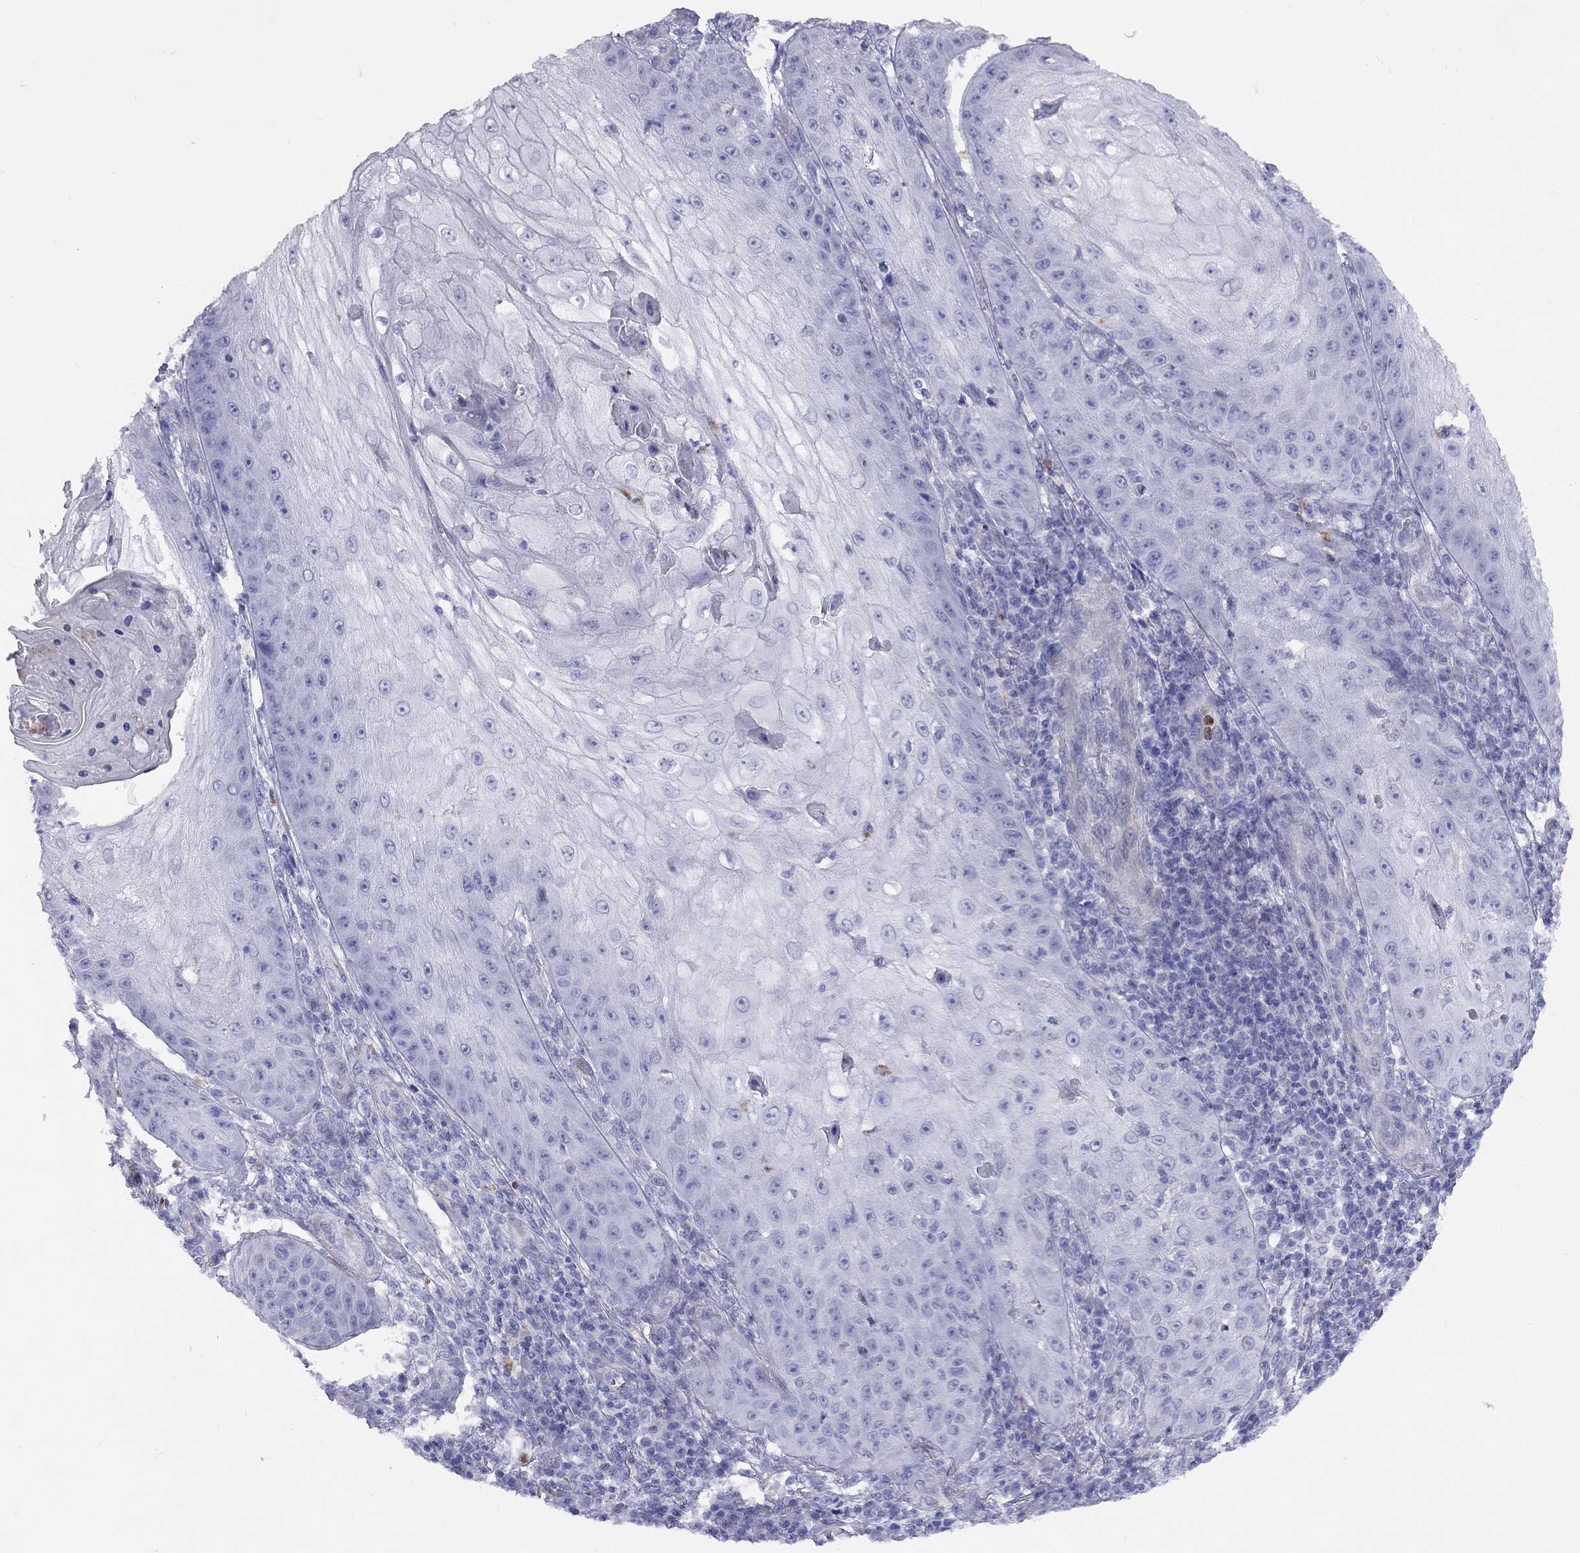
{"staining": {"intensity": "negative", "quantity": "none", "location": "none"}, "tissue": "skin cancer", "cell_type": "Tumor cells", "image_type": "cancer", "snomed": [{"axis": "morphology", "description": "Squamous cell carcinoma, NOS"}, {"axis": "topography", "description": "Skin"}], "caption": "Tumor cells are negative for brown protein staining in squamous cell carcinoma (skin).", "gene": "SPINT4", "patient": {"sex": "male", "age": 70}}